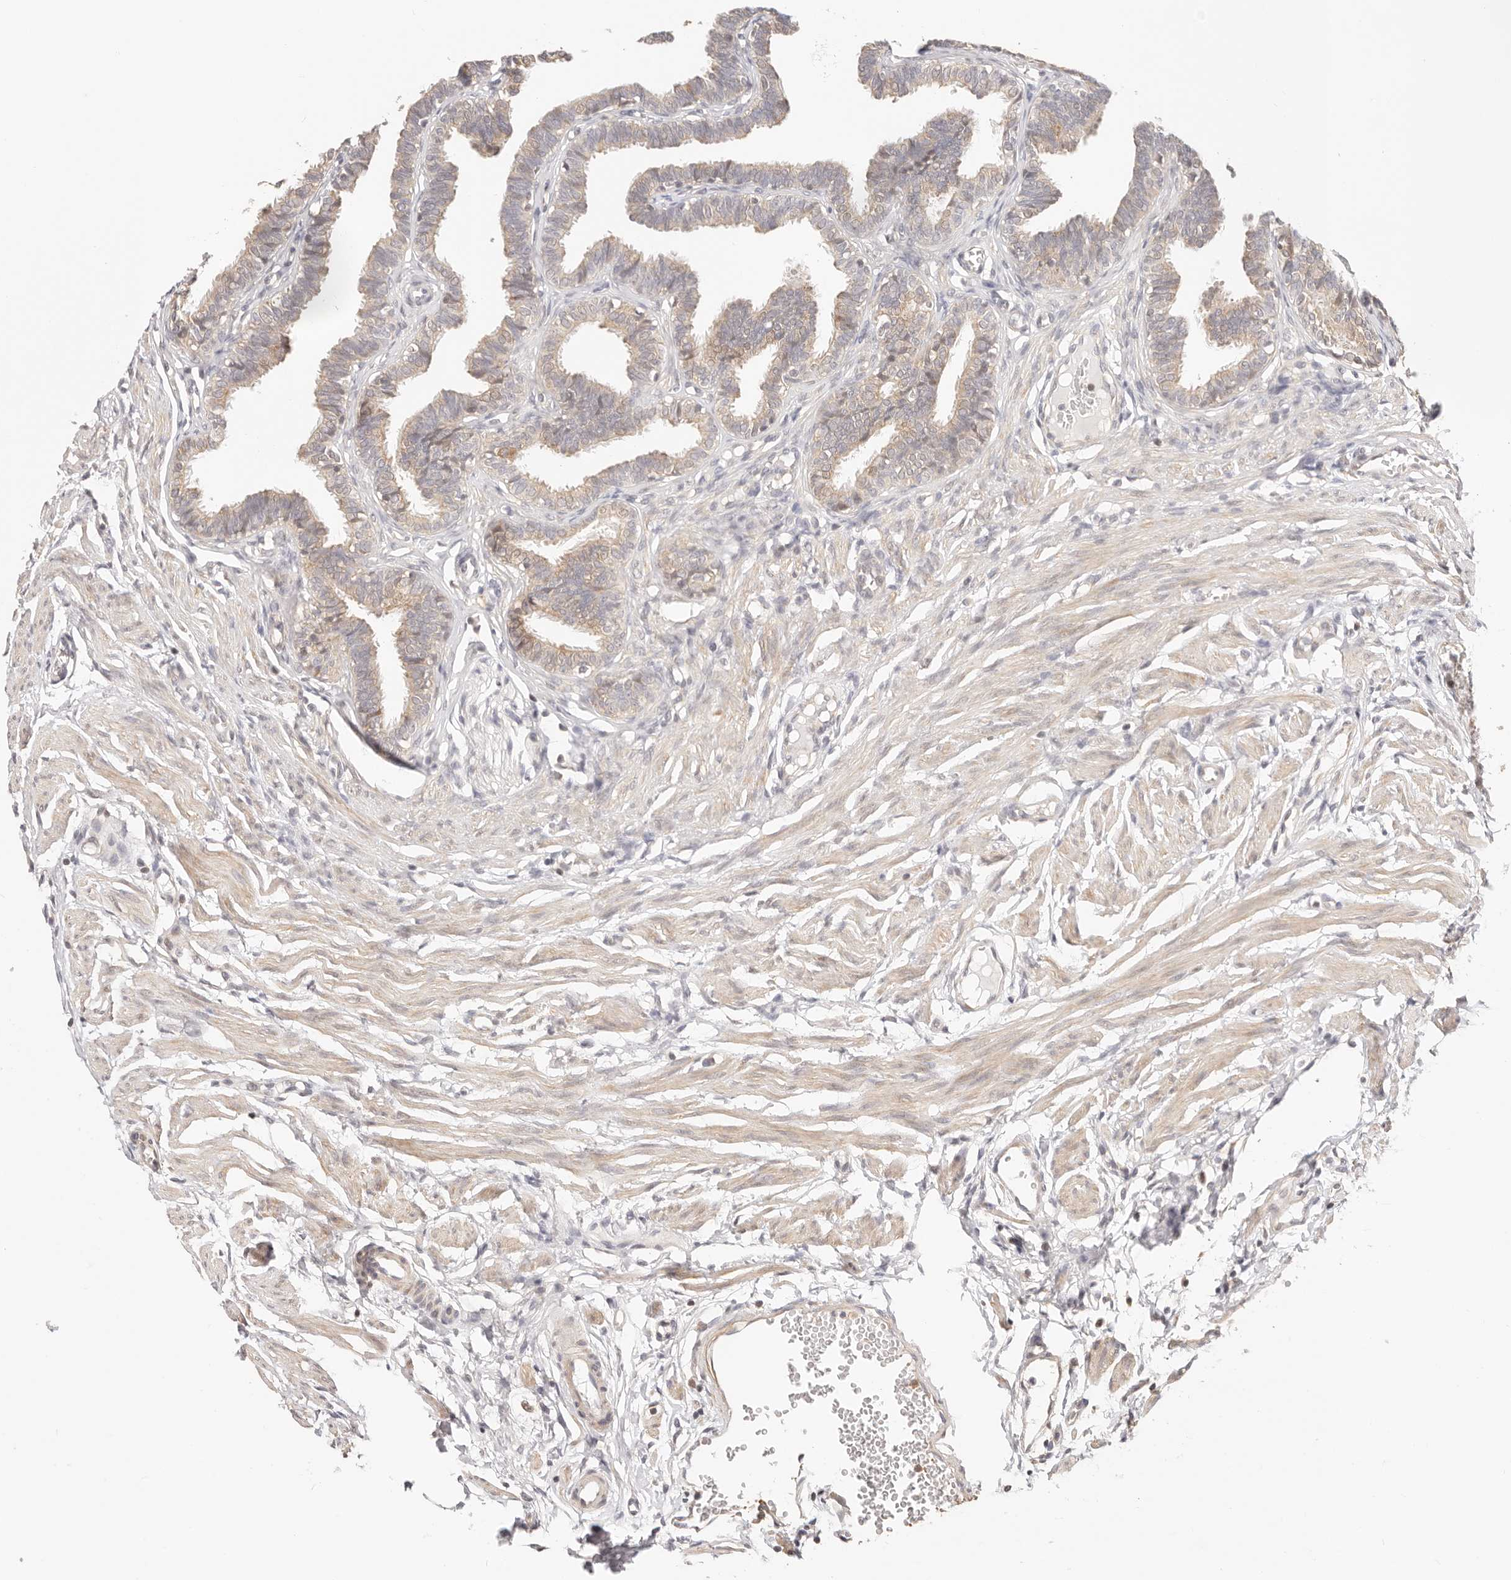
{"staining": {"intensity": "weak", "quantity": ">75%", "location": "cytoplasmic/membranous"}, "tissue": "fallopian tube", "cell_type": "Glandular cells", "image_type": "normal", "snomed": [{"axis": "morphology", "description": "Normal tissue, NOS"}, {"axis": "topography", "description": "Fallopian tube"}, {"axis": "topography", "description": "Ovary"}], "caption": "This histopathology image demonstrates immunohistochemistry staining of unremarkable fallopian tube, with low weak cytoplasmic/membranous positivity in about >75% of glandular cells.", "gene": "KCMF1", "patient": {"sex": "female", "age": 23}}